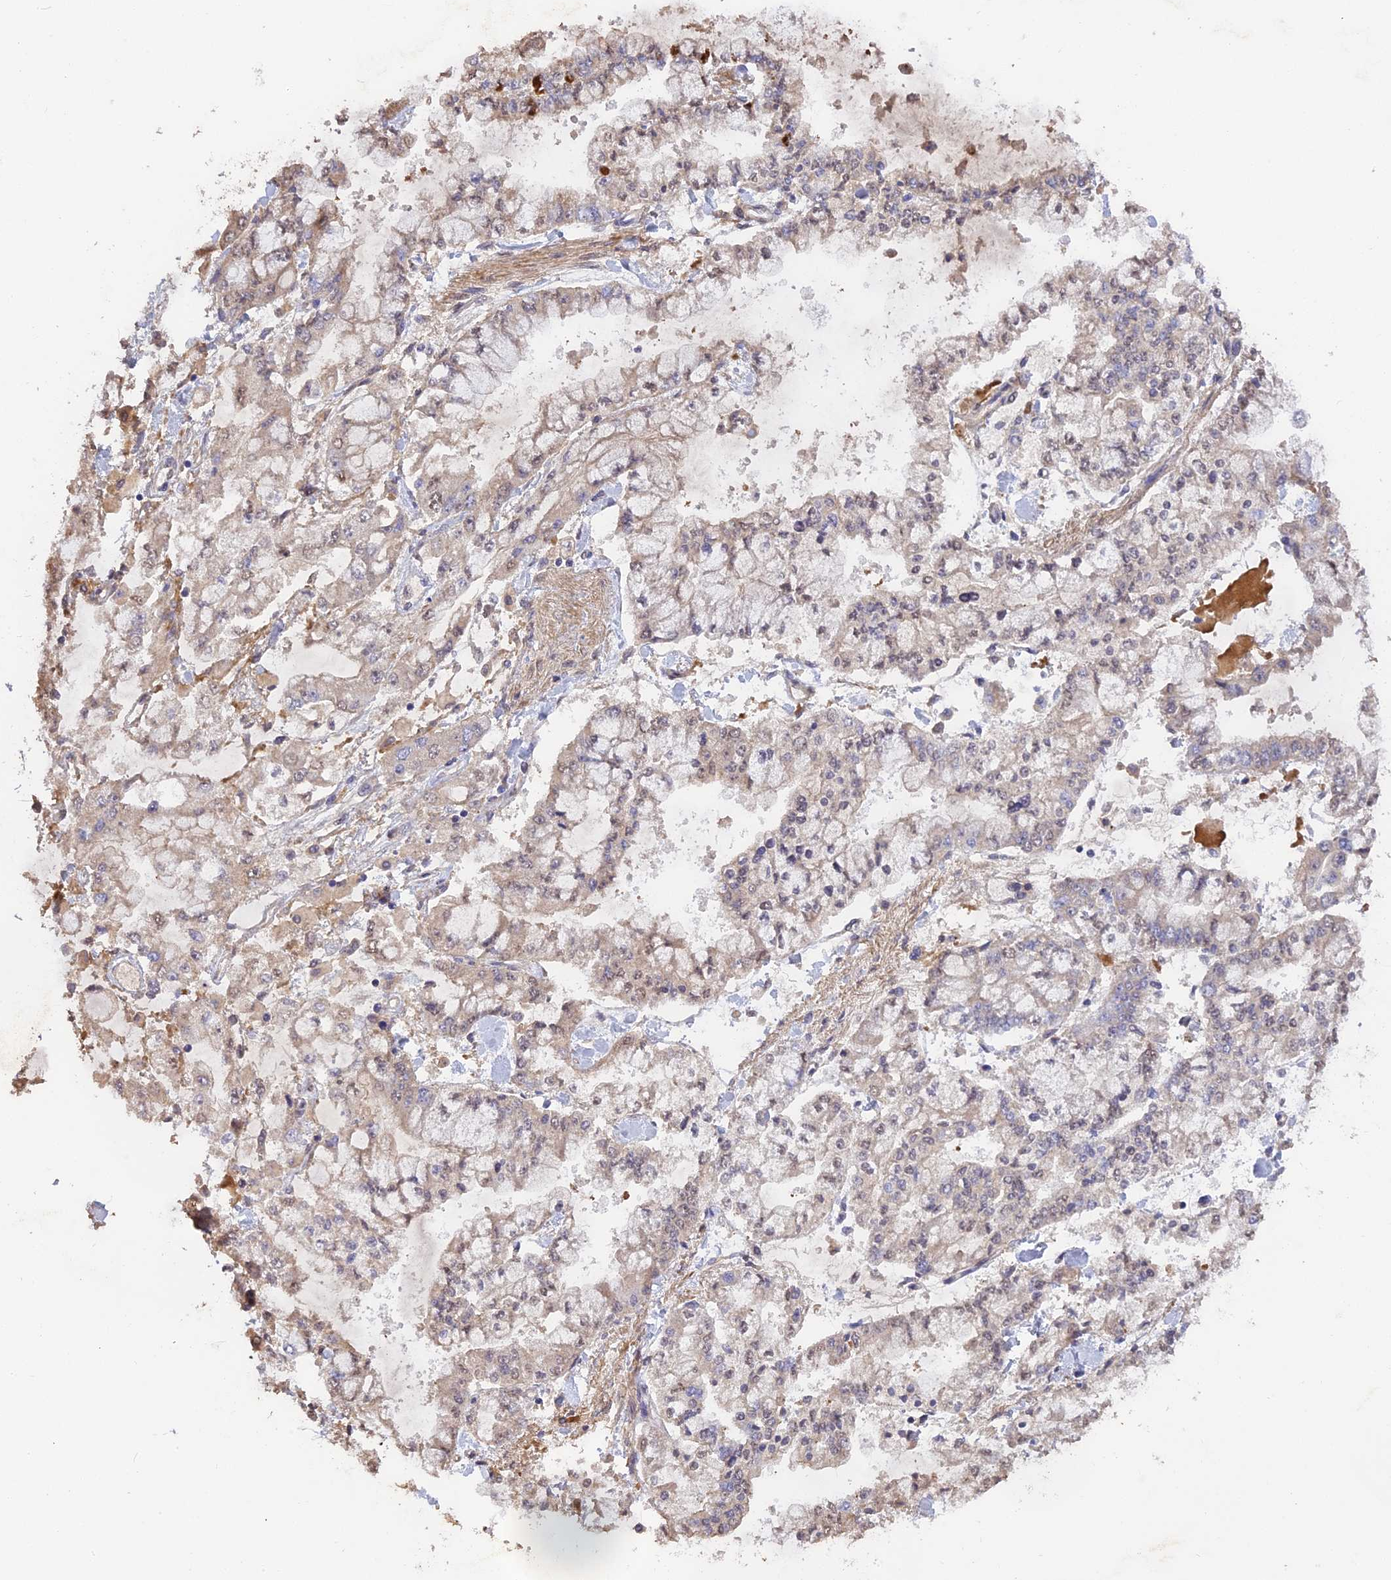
{"staining": {"intensity": "negative", "quantity": "none", "location": "none"}, "tissue": "stomach cancer", "cell_type": "Tumor cells", "image_type": "cancer", "snomed": [{"axis": "morphology", "description": "Normal tissue, NOS"}, {"axis": "morphology", "description": "Adenocarcinoma, NOS"}, {"axis": "topography", "description": "Stomach, upper"}, {"axis": "topography", "description": "Stomach"}], "caption": "A photomicrograph of stomach cancer stained for a protein demonstrates no brown staining in tumor cells. (IHC, brightfield microscopy, high magnification).", "gene": "PZP", "patient": {"sex": "male", "age": 76}}